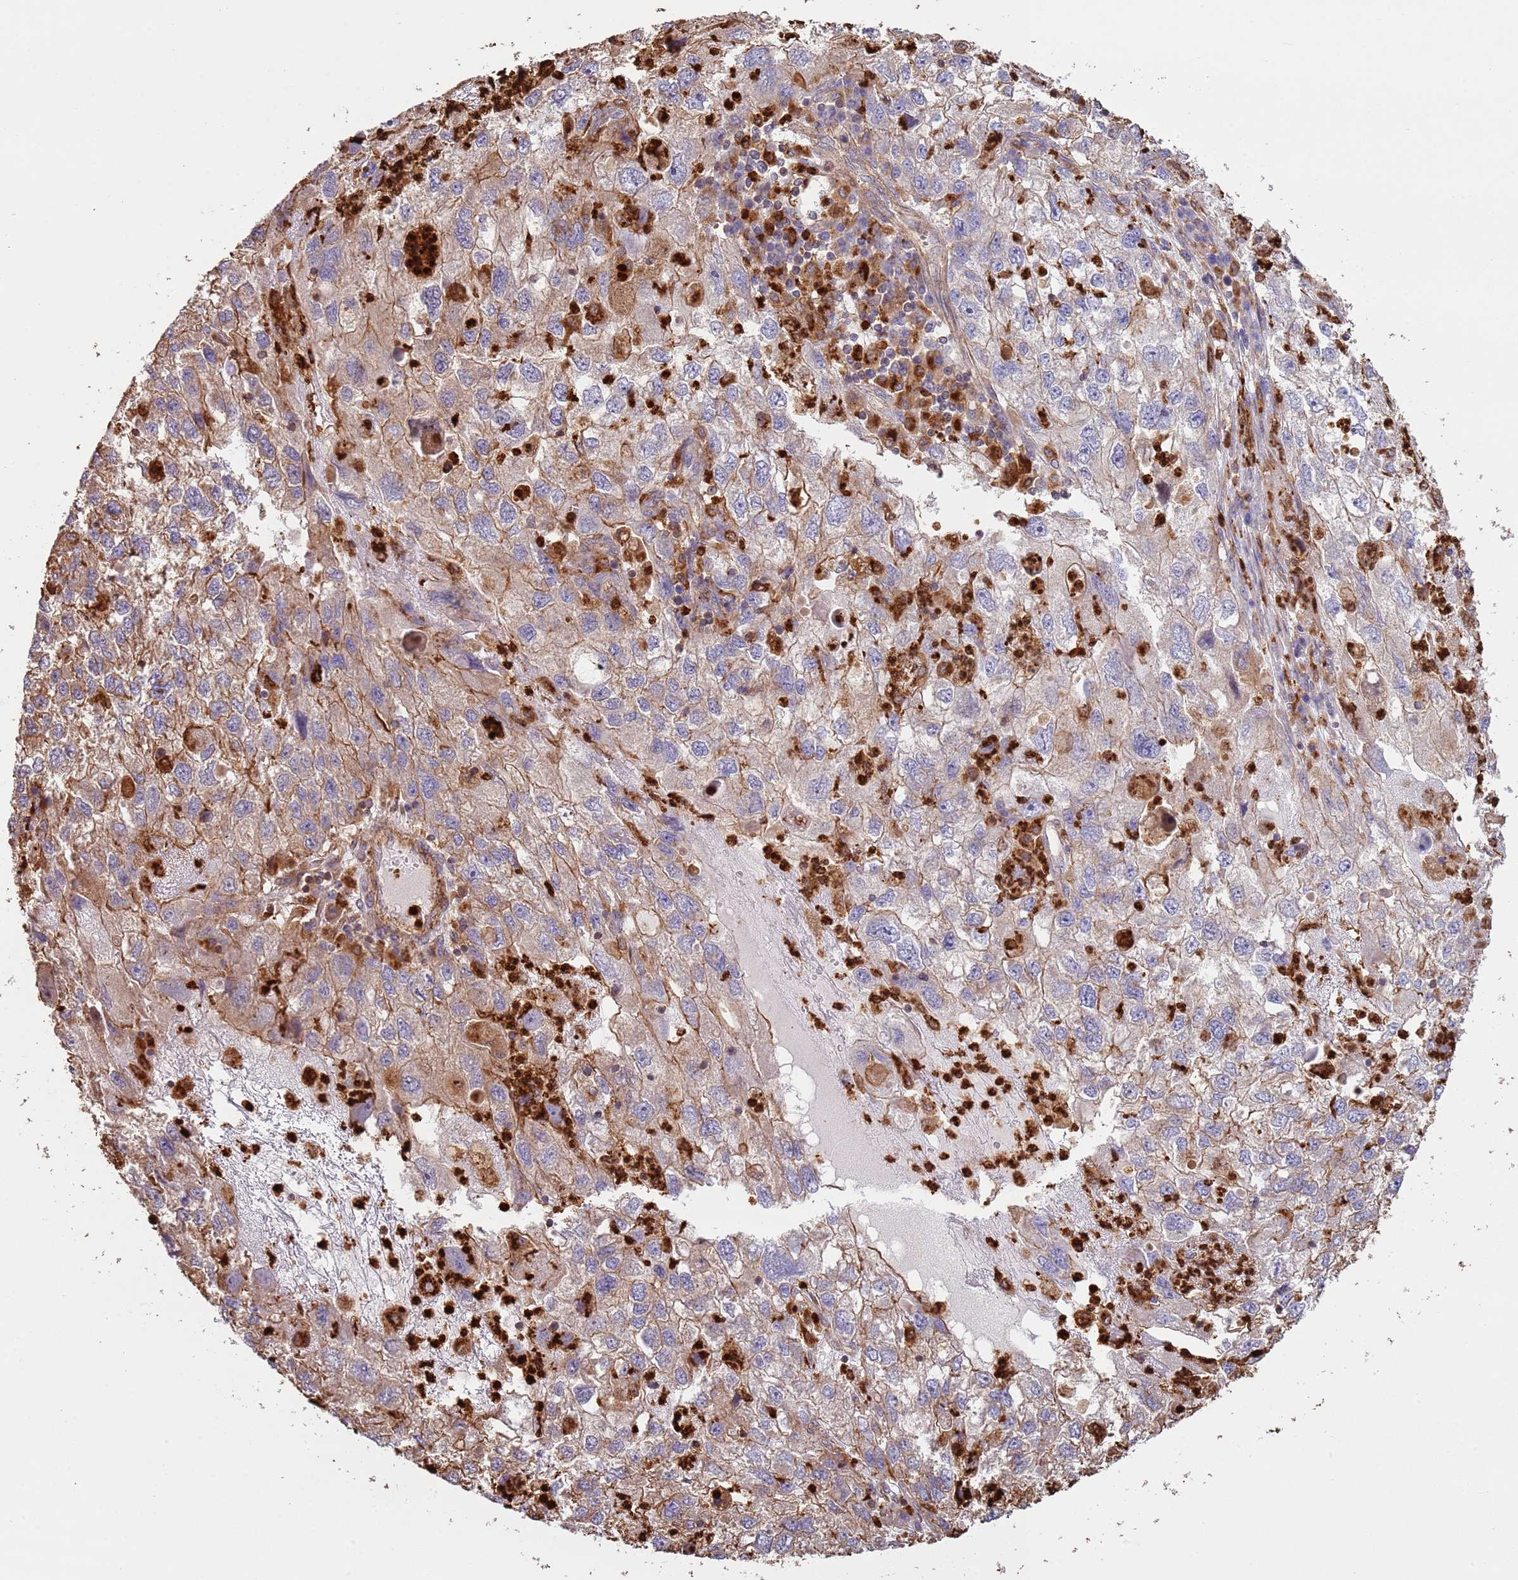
{"staining": {"intensity": "moderate", "quantity": "<25%", "location": "cytoplasmic/membranous"}, "tissue": "endometrial cancer", "cell_type": "Tumor cells", "image_type": "cancer", "snomed": [{"axis": "morphology", "description": "Adenocarcinoma, NOS"}, {"axis": "topography", "description": "Endometrium"}], "caption": "Approximately <25% of tumor cells in human endometrial cancer (adenocarcinoma) display moderate cytoplasmic/membranous protein staining as visualized by brown immunohistochemical staining.", "gene": "NDUFAF4", "patient": {"sex": "female", "age": 49}}